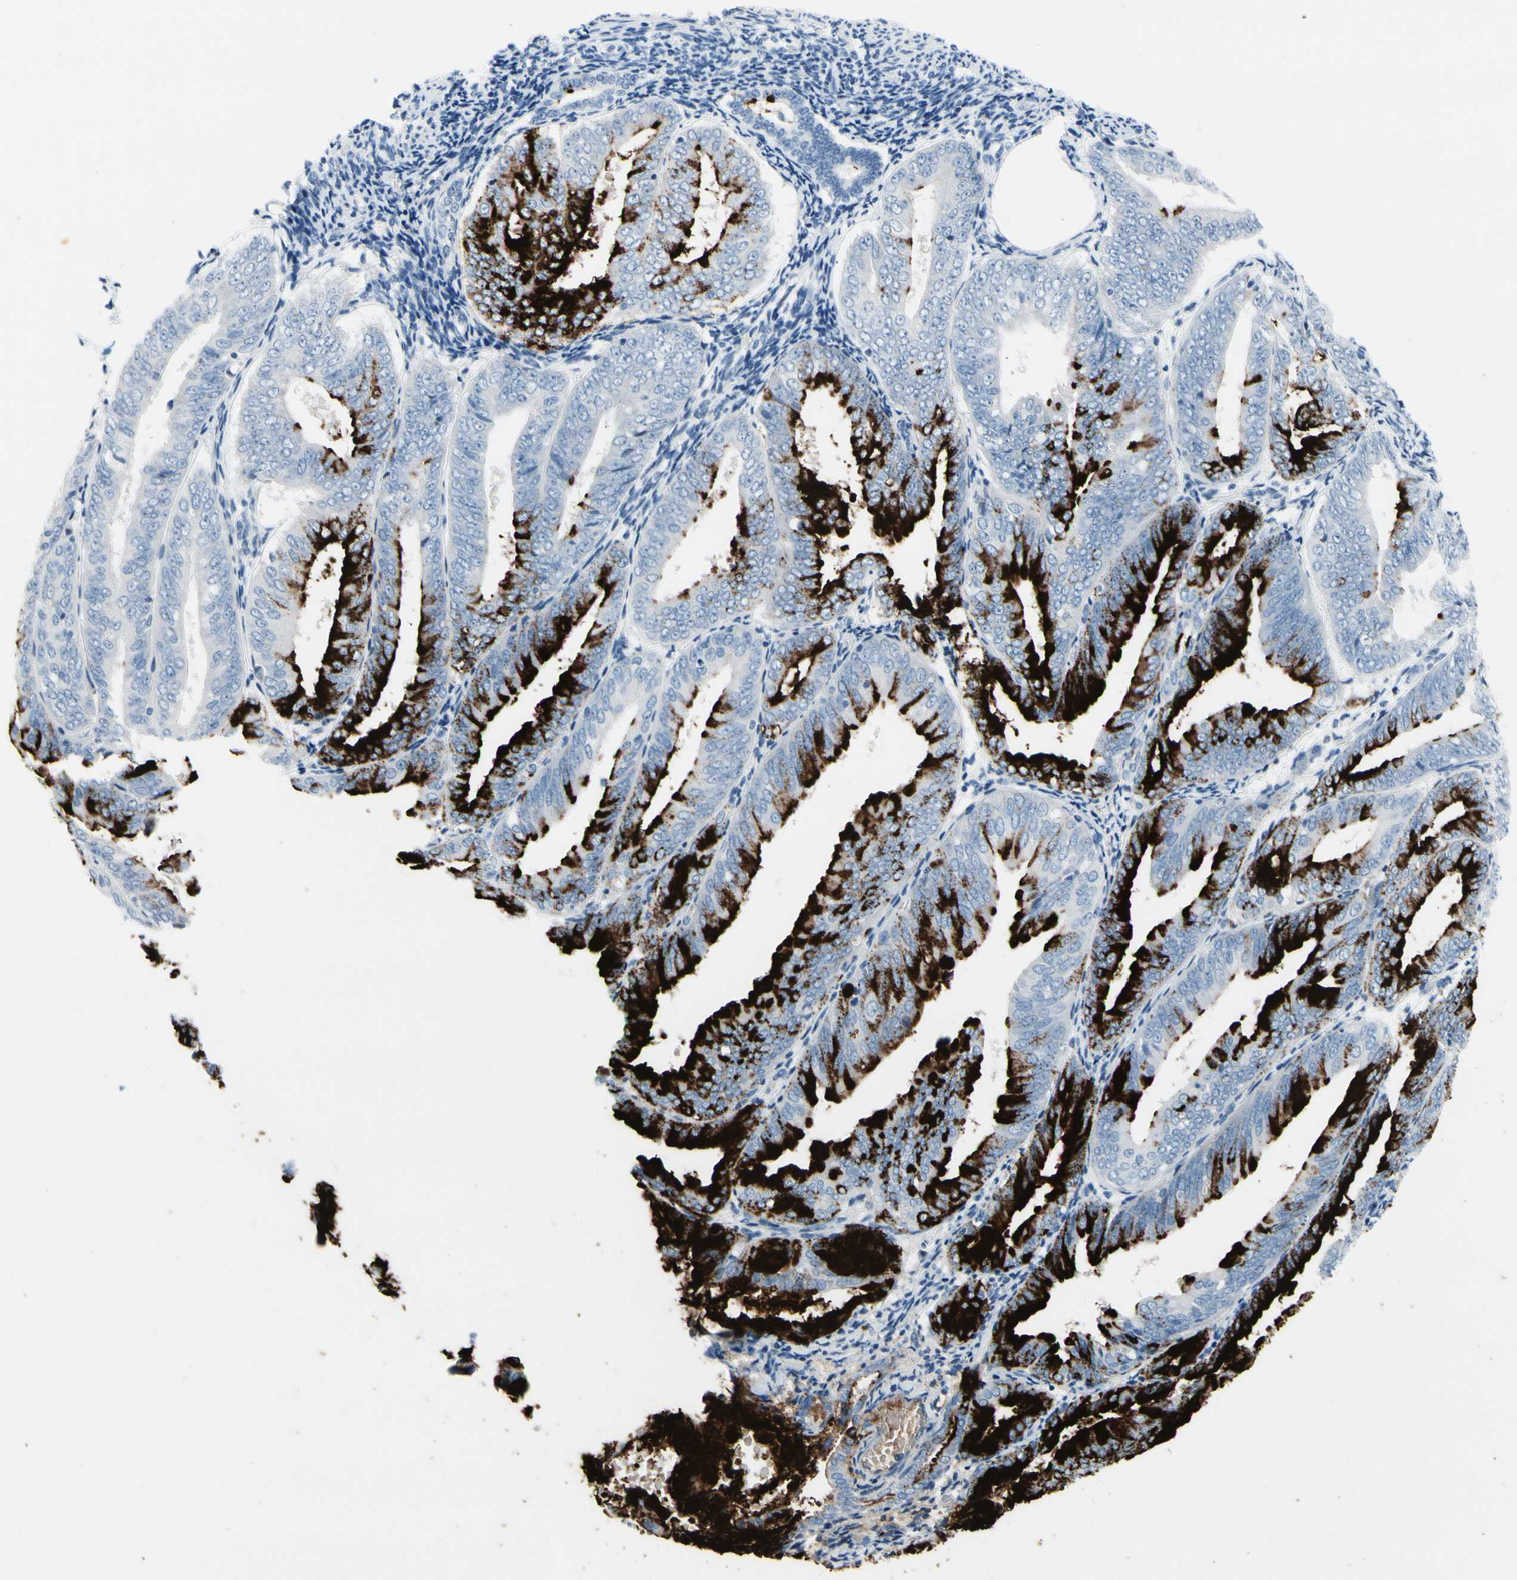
{"staining": {"intensity": "strong", "quantity": "25%-75%", "location": "cytoplasmic/membranous"}, "tissue": "endometrial cancer", "cell_type": "Tumor cells", "image_type": "cancer", "snomed": [{"axis": "morphology", "description": "Adenocarcinoma, NOS"}, {"axis": "topography", "description": "Endometrium"}], "caption": "Immunohistochemistry (DAB) staining of endometrial cancer displays strong cytoplasmic/membranous protein positivity in approximately 25%-75% of tumor cells. (IHC, brightfield microscopy, high magnification).", "gene": "MUC5B", "patient": {"sex": "female", "age": 63}}